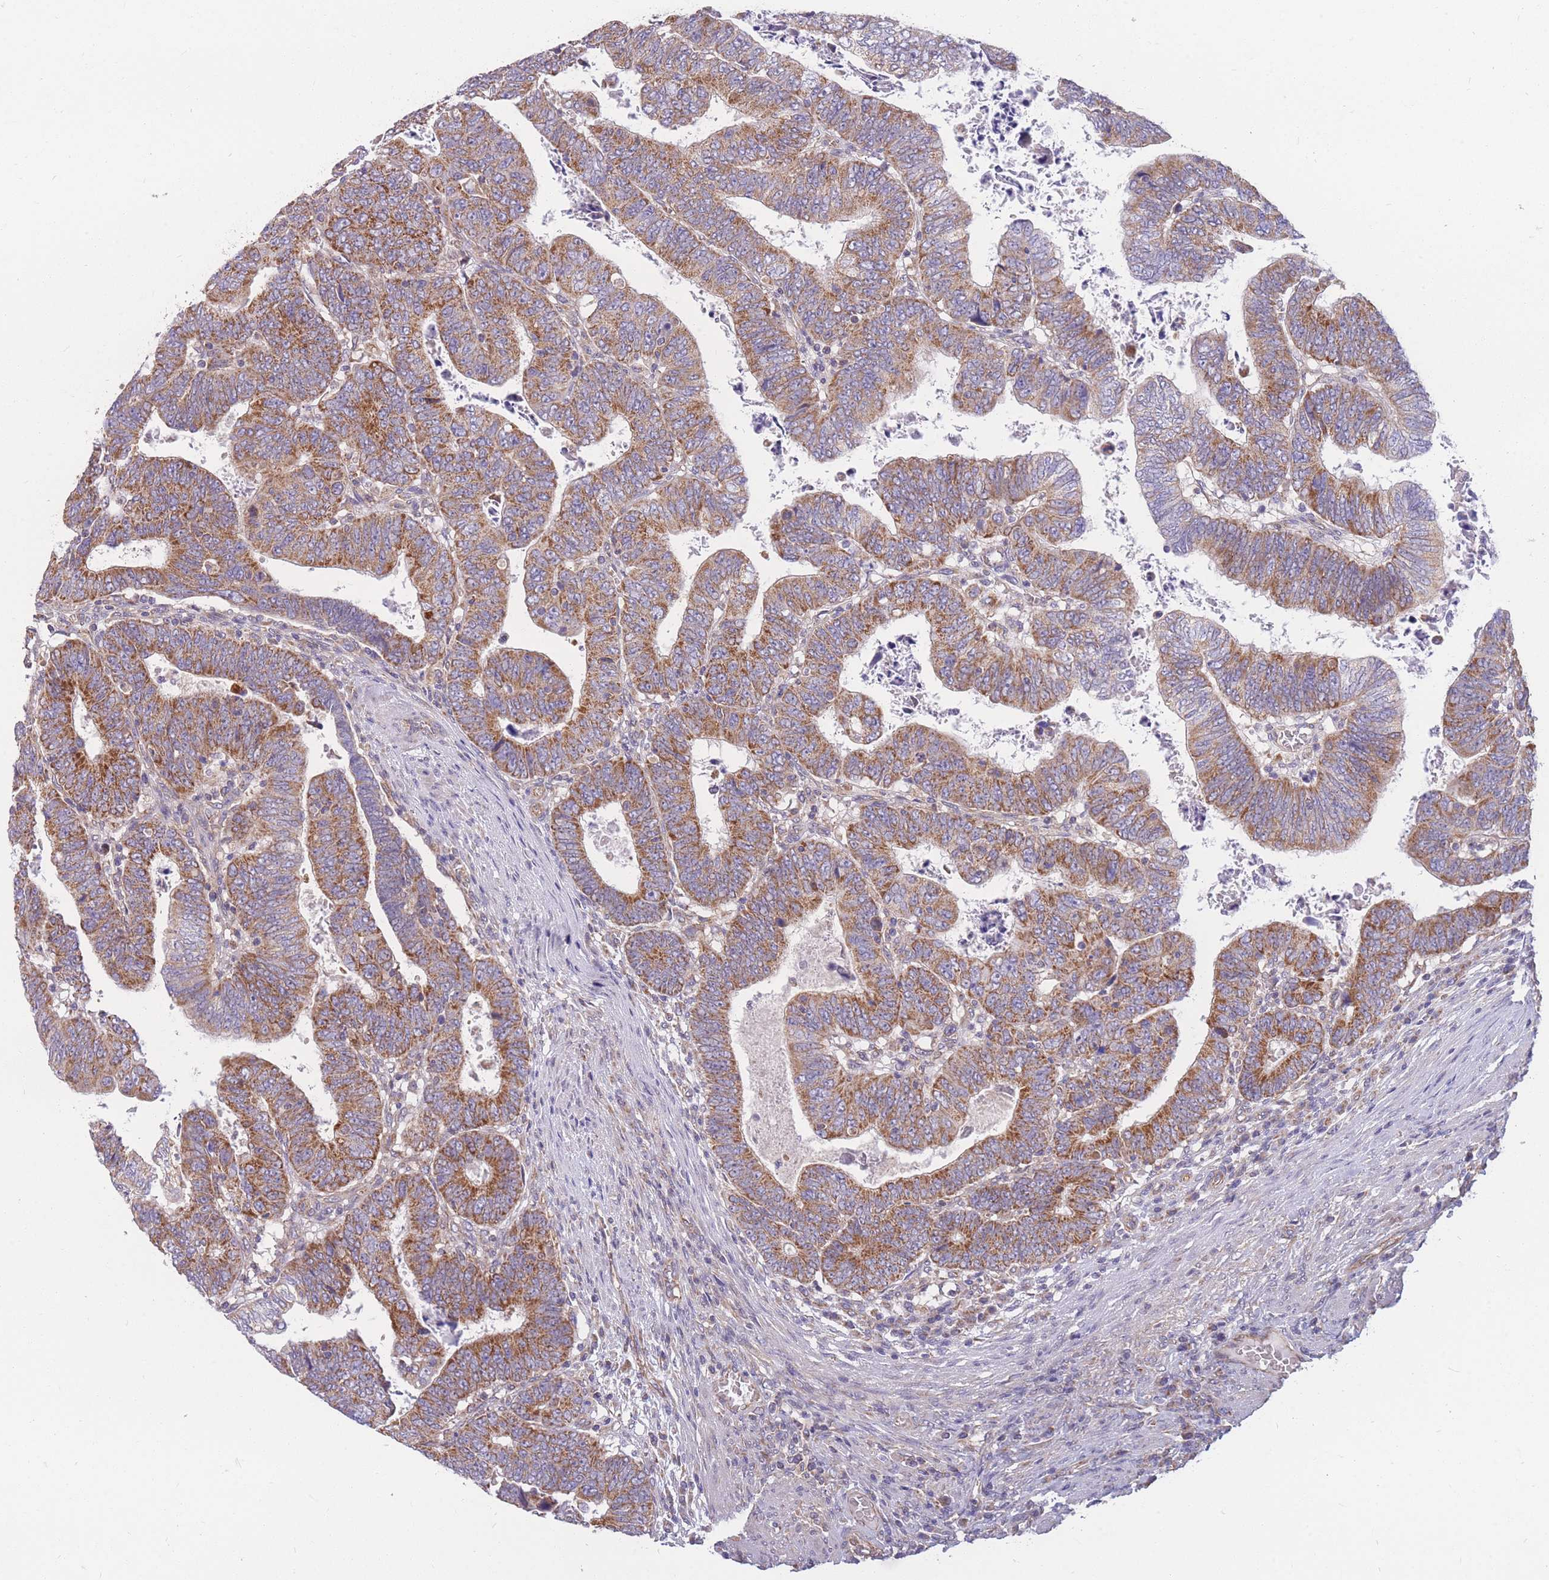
{"staining": {"intensity": "strong", "quantity": "25%-75%", "location": "cytoplasmic/membranous"}, "tissue": "colorectal cancer", "cell_type": "Tumor cells", "image_type": "cancer", "snomed": [{"axis": "morphology", "description": "Normal tissue, NOS"}, {"axis": "morphology", "description": "Adenocarcinoma, NOS"}, {"axis": "topography", "description": "Rectum"}], "caption": "A brown stain labels strong cytoplasmic/membranous positivity of a protein in human colorectal cancer (adenocarcinoma) tumor cells. The staining is performed using DAB (3,3'-diaminobenzidine) brown chromogen to label protein expression. The nuclei are counter-stained blue using hematoxylin.", "gene": "MRPS9", "patient": {"sex": "female", "age": 65}}